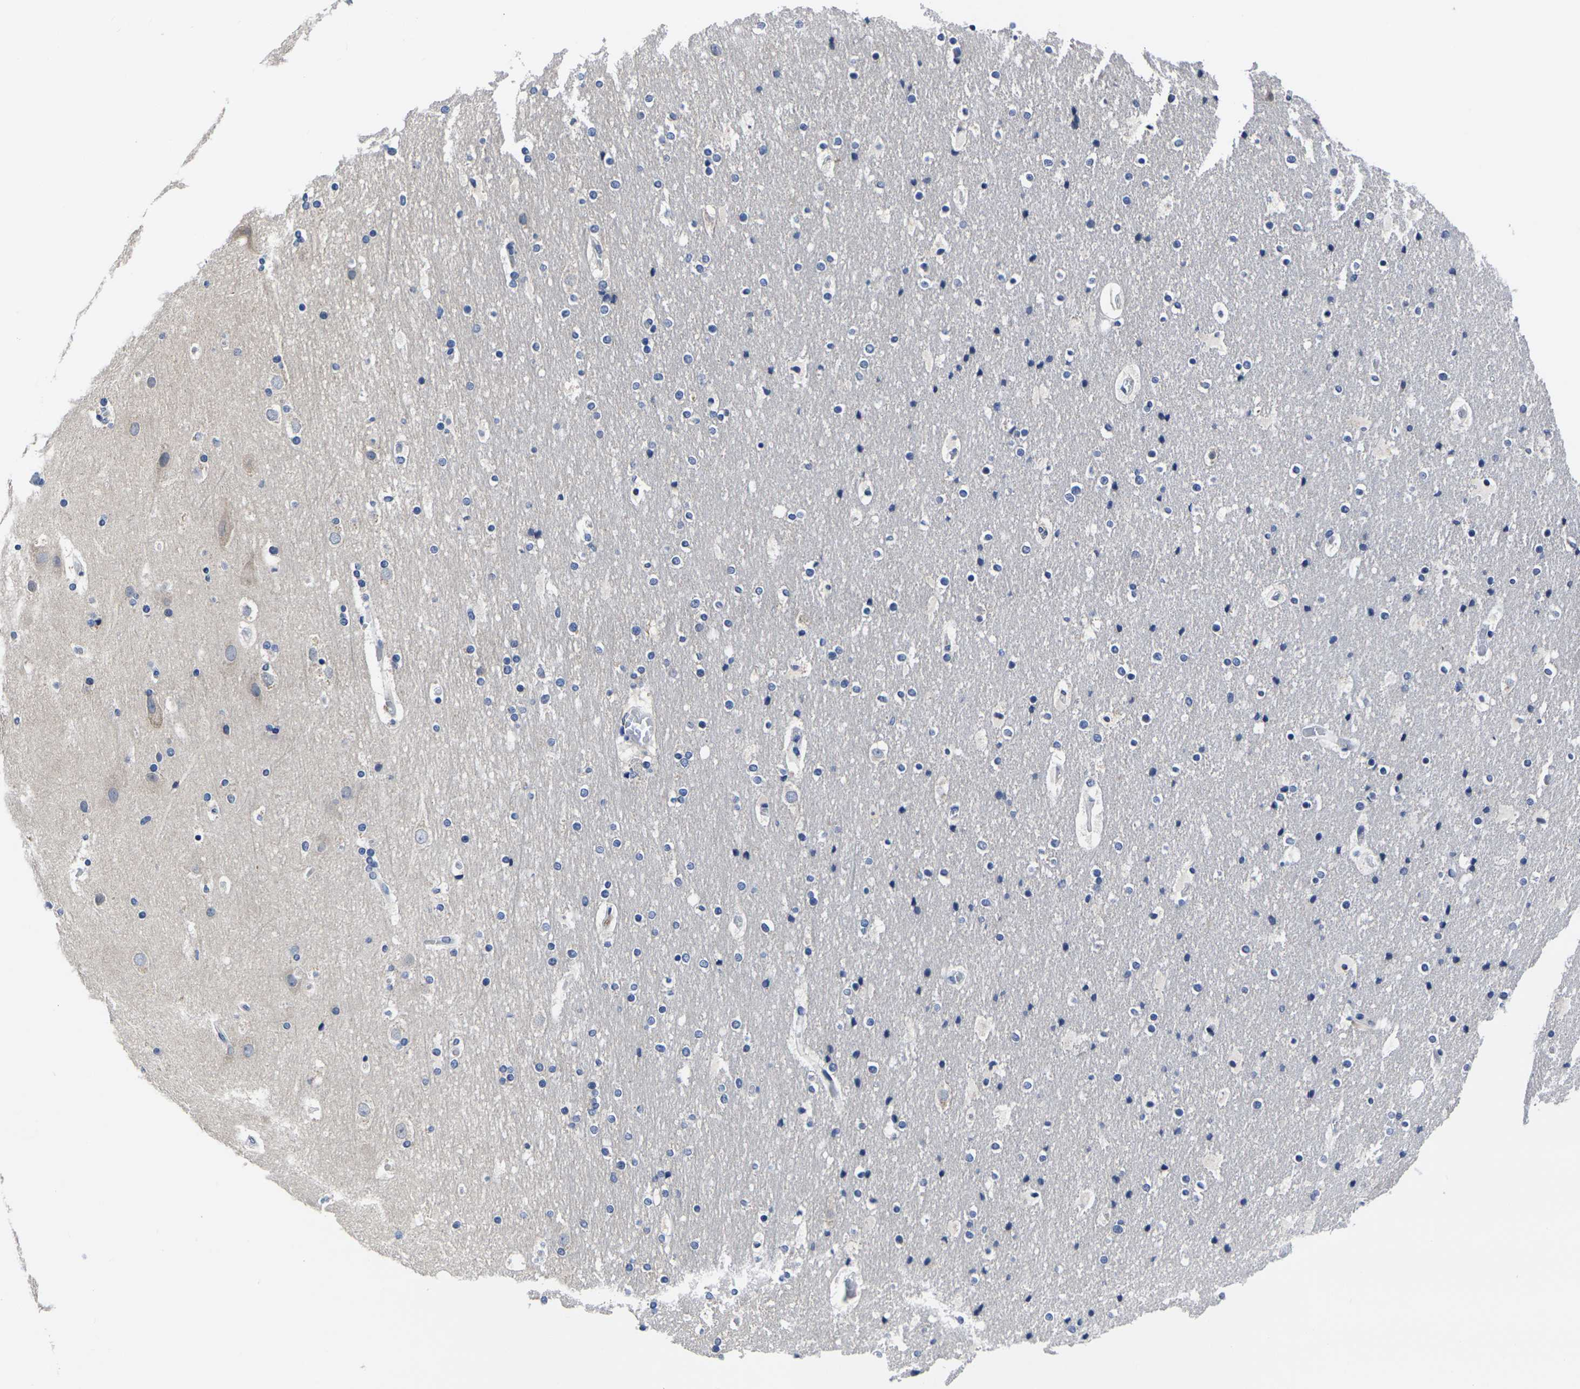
{"staining": {"intensity": "negative", "quantity": "none", "location": "none"}, "tissue": "cerebral cortex", "cell_type": "Endothelial cells", "image_type": "normal", "snomed": [{"axis": "morphology", "description": "Normal tissue, NOS"}, {"axis": "topography", "description": "Cerebral cortex"}], "caption": "Histopathology image shows no protein positivity in endothelial cells of benign cerebral cortex.", "gene": "CYP2C8", "patient": {"sex": "male", "age": 57}}